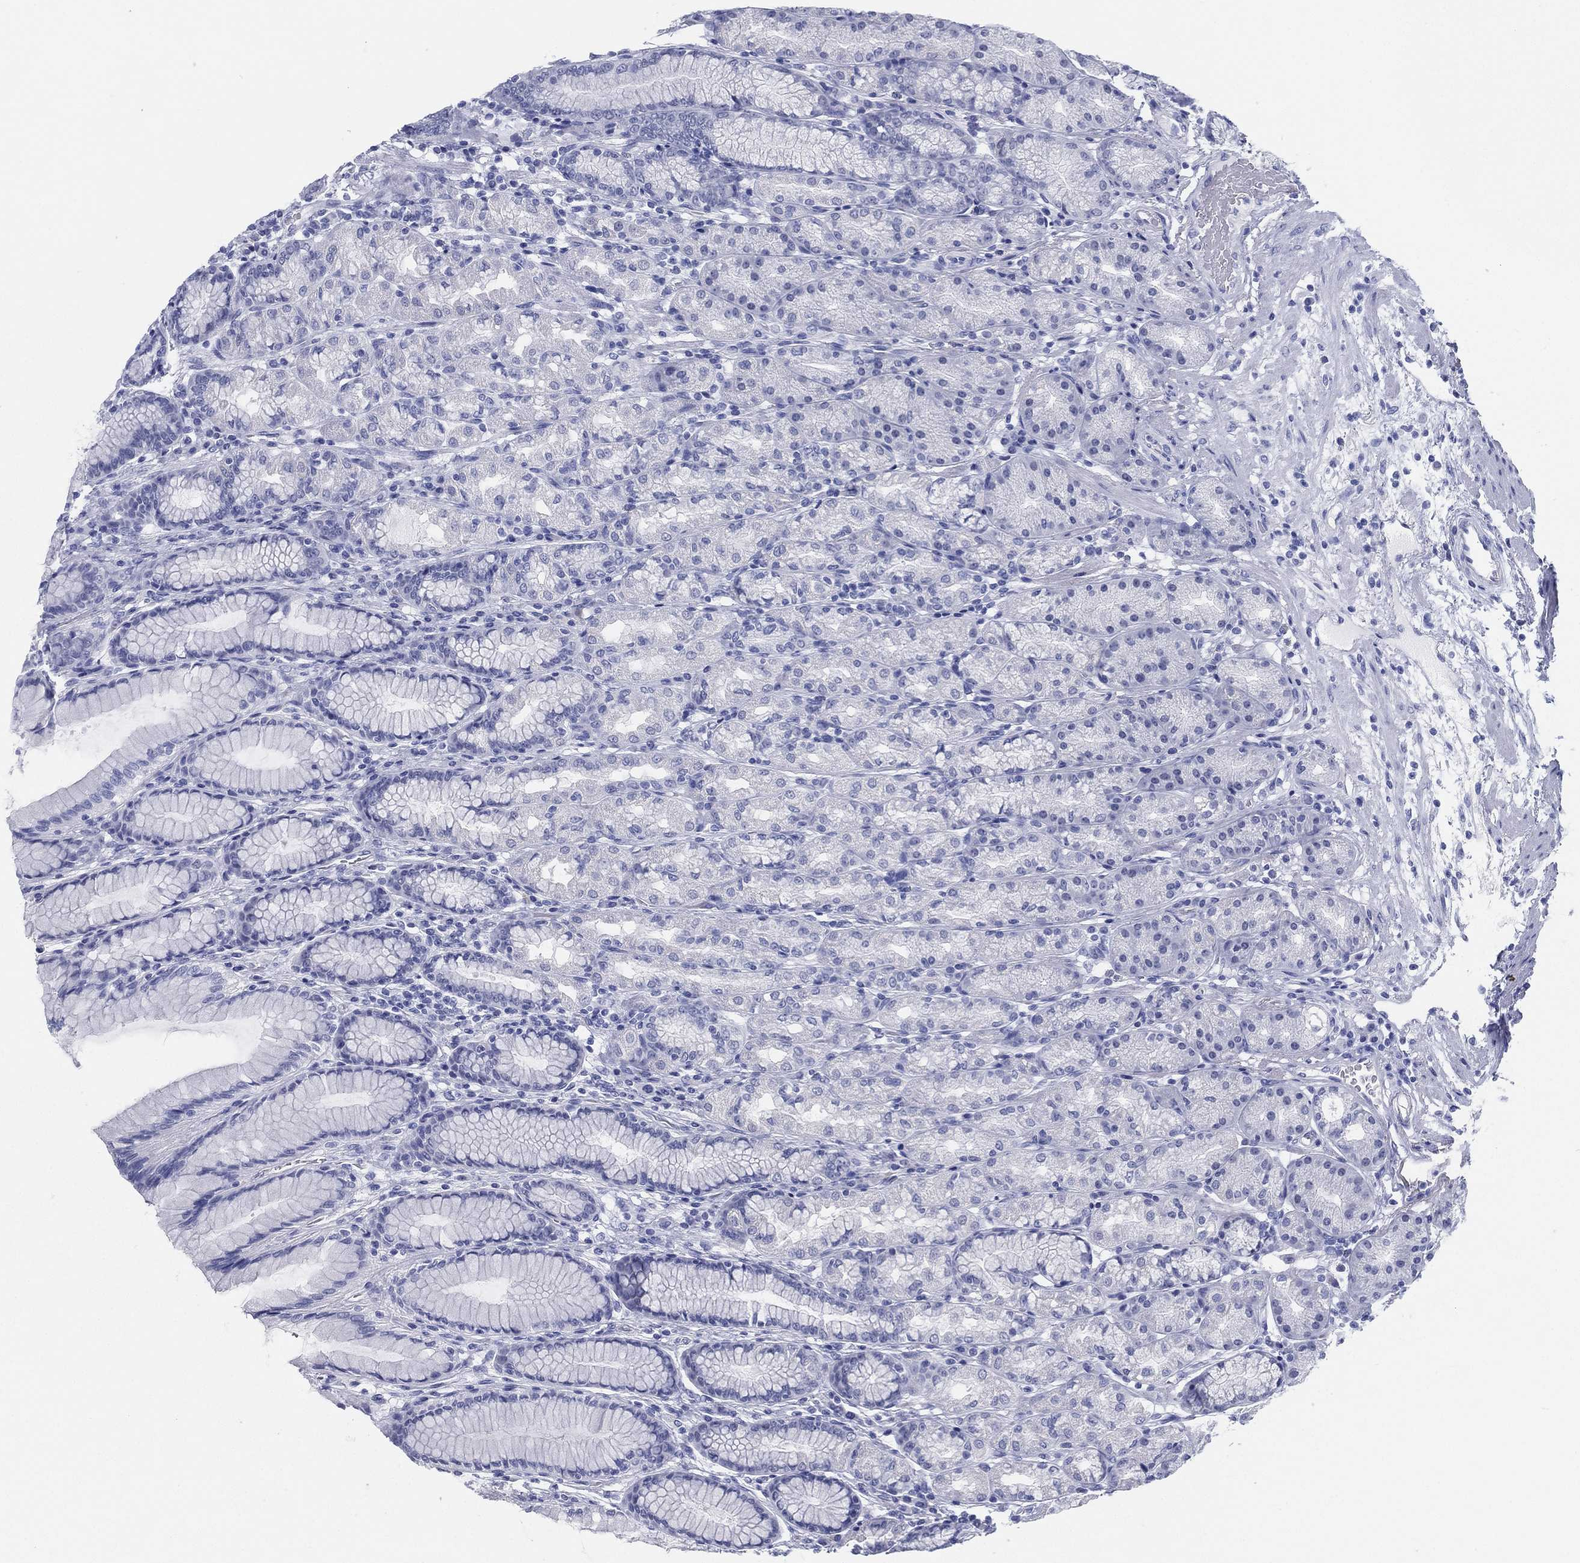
{"staining": {"intensity": "negative", "quantity": "none", "location": "none"}, "tissue": "stomach", "cell_type": "Glandular cells", "image_type": "normal", "snomed": [{"axis": "morphology", "description": "Normal tissue, NOS"}, {"axis": "morphology", "description": "Adenocarcinoma, NOS"}, {"axis": "topography", "description": "Stomach"}], "caption": "This is an immunohistochemistry (IHC) image of normal stomach. There is no staining in glandular cells.", "gene": "ATP1B2", "patient": {"sex": "female", "age": 79}}